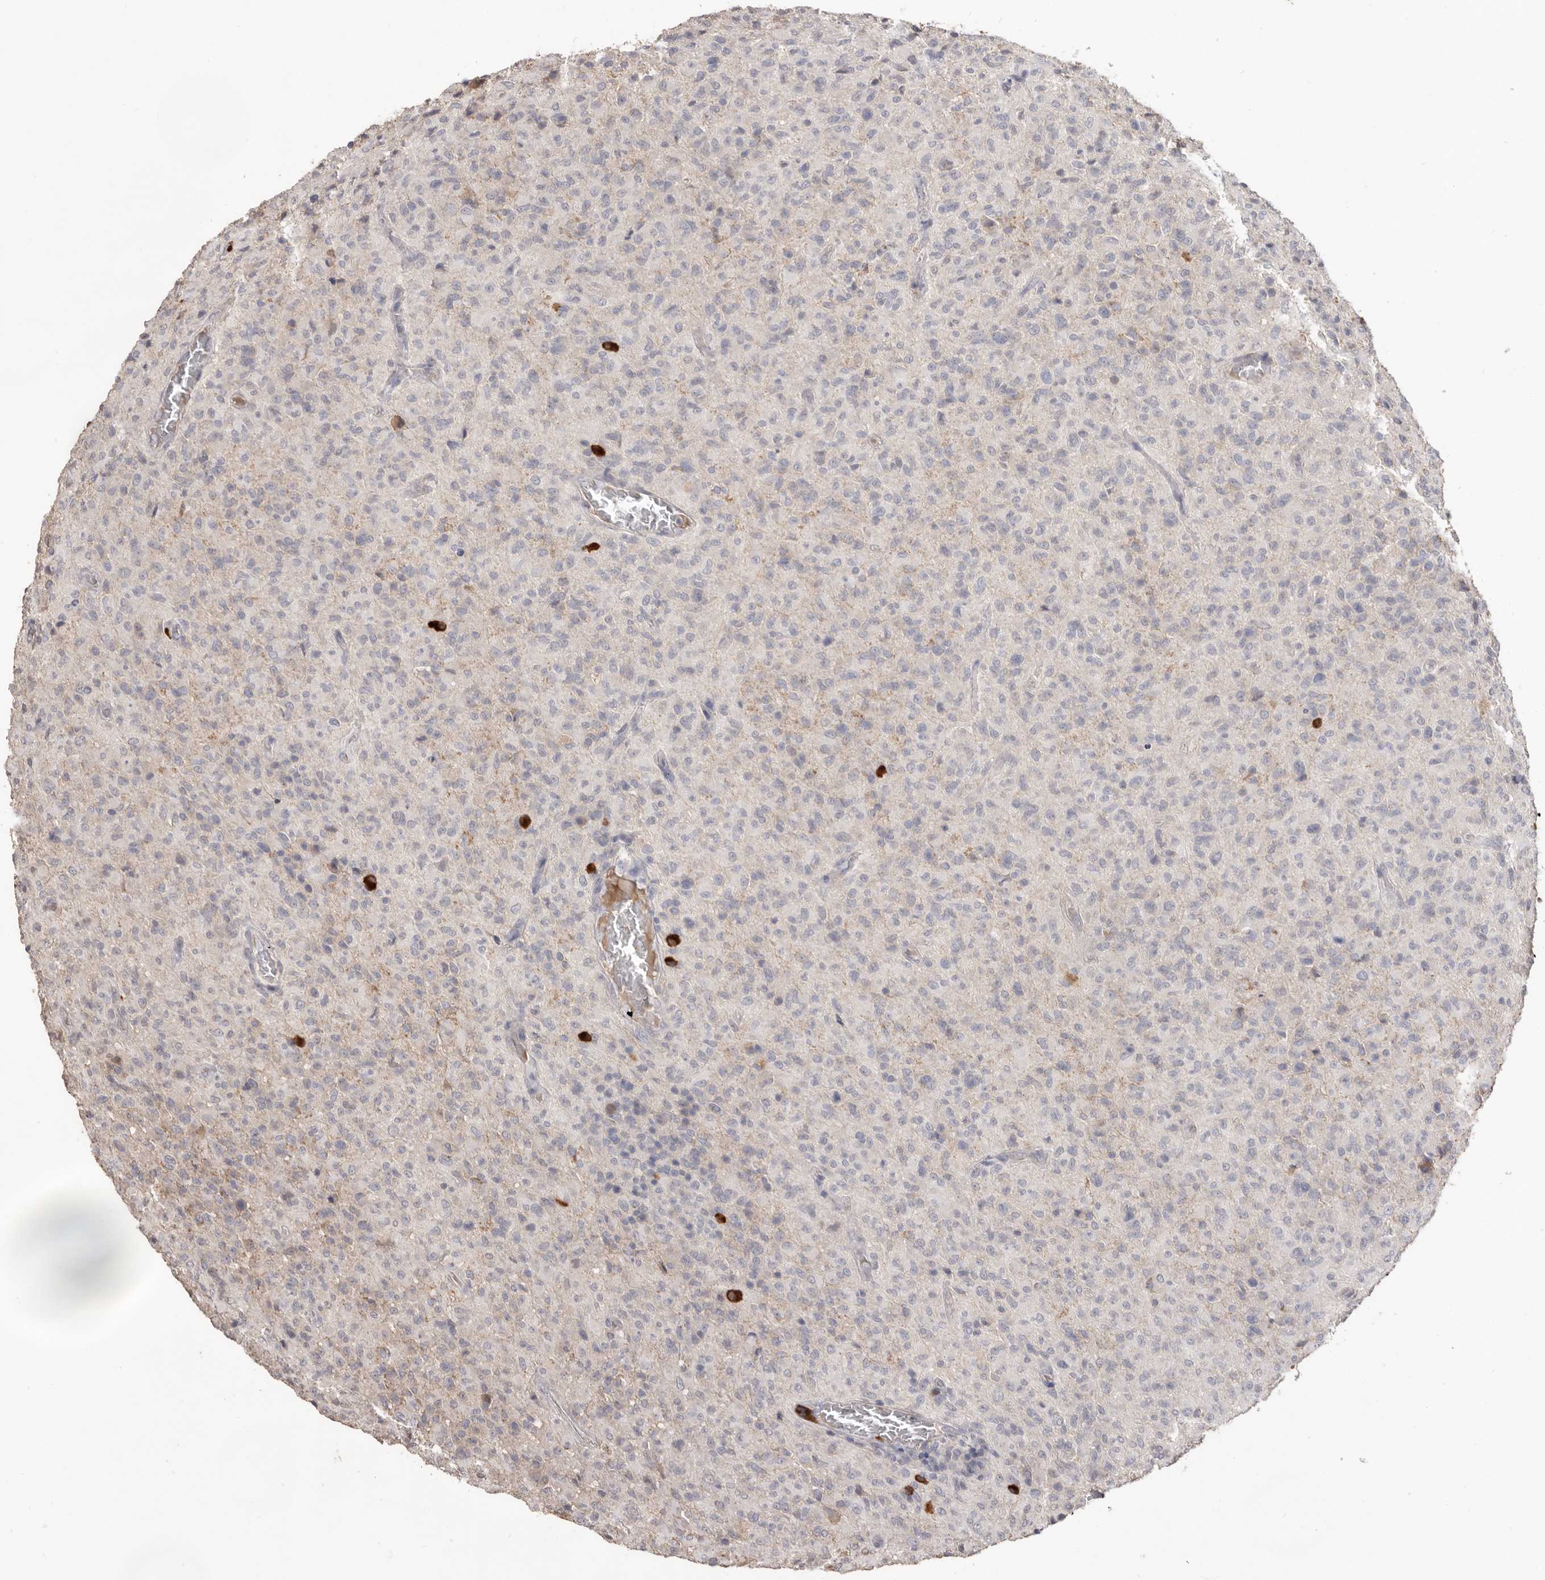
{"staining": {"intensity": "weak", "quantity": "<25%", "location": "cytoplasmic/membranous"}, "tissue": "glioma", "cell_type": "Tumor cells", "image_type": "cancer", "snomed": [{"axis": "morphology", "description": "Glioma, malignant, High grade"}, {"axis": "topography", "description": "Brain"}], "caption": "A micrograph of human glioma is negative for staining in tumor cells.", "gene": "HCAR2", "patient": {"sex": "female", "age": 57}}